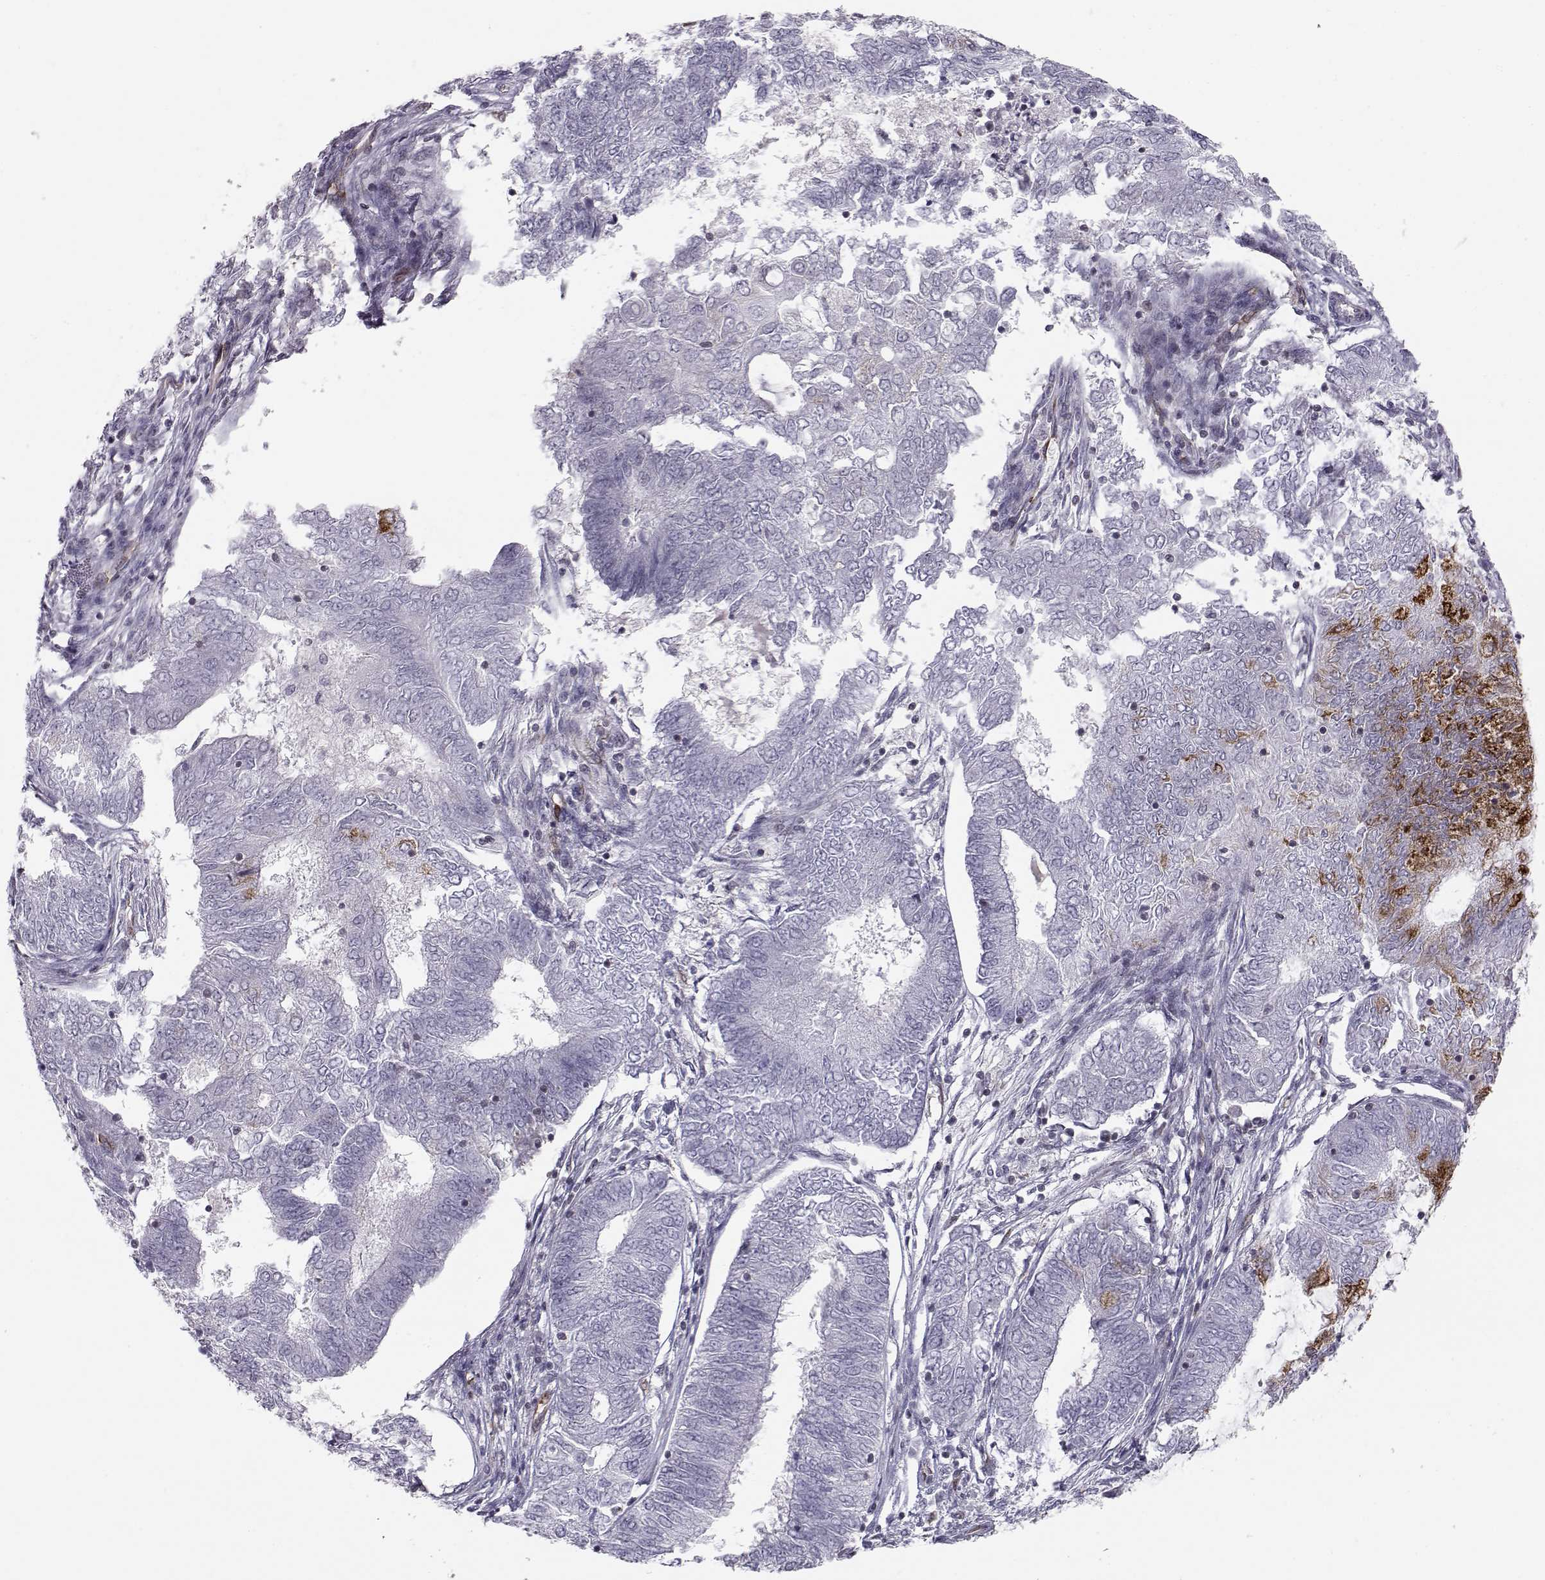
{"staining": {"intensity": "strong", "quantity": "<25%", "location": "cytoplasmic/membranous"}, "tissue": "endometrial cancer", "cell_type": "Tumor cells", "image_type": "cancer", "snomed": [{"axis": "morphology", "description": "Adenocarcinoma, NOS"}, {"axis": "topography", "description": "Endometrium"}], "caption": "Immunohistochemistry (IHC) histopathology image of neoplastic tissue: human endometrial cancer (adenocarcinoma) stained using IHC reveals medium levels of strong protein expression localized specifically in the cytoplasmic/membranous of tumor cells, appearing as a cytoplasmic/membranous brown color.", "gene": "KIF13B", "patient": {"sex": "female", "age": 62}}